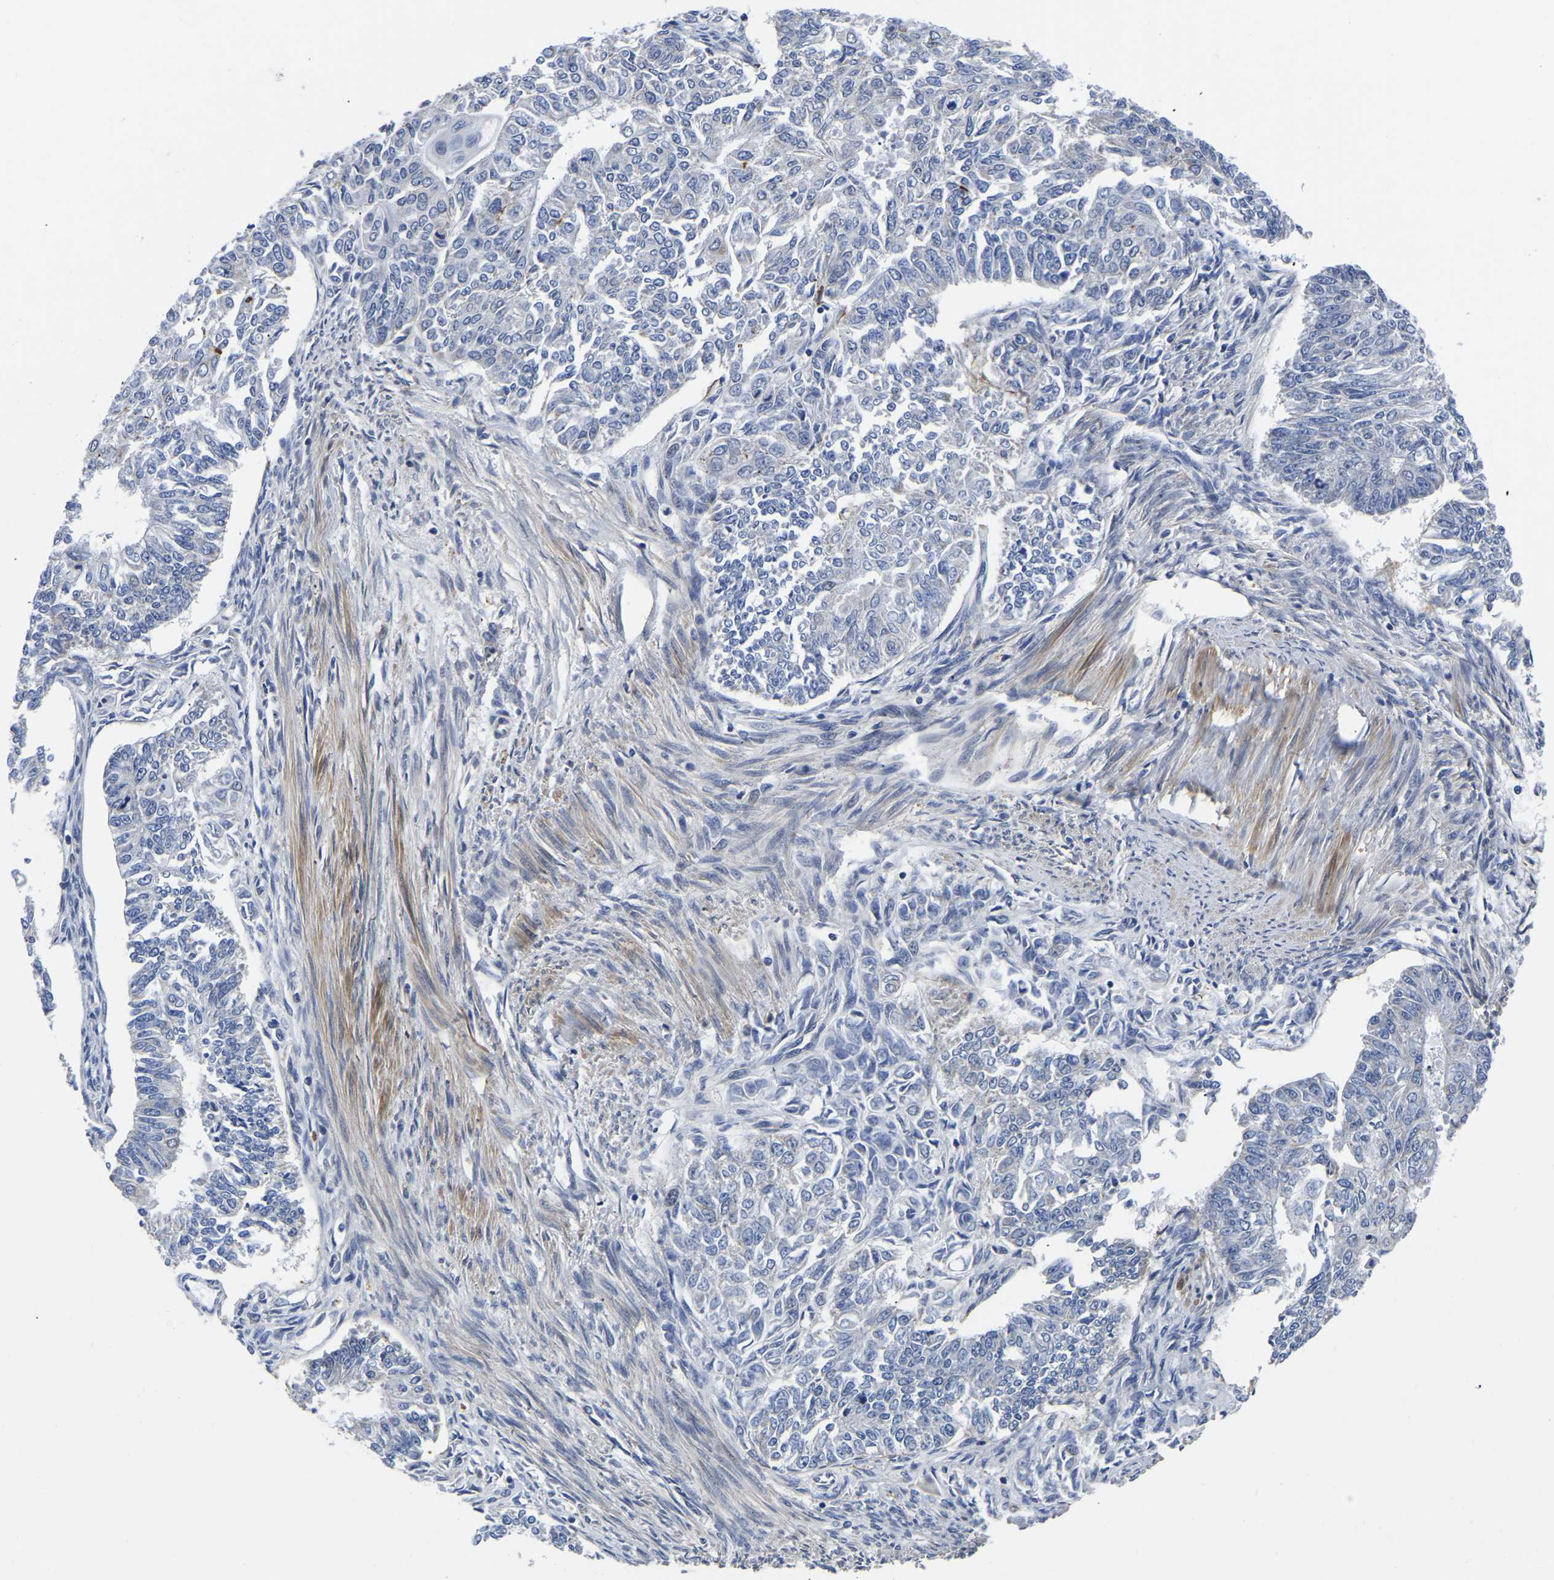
{"staining": {"intensity": "negative", "quantity": "none", "location": "none"}, "tissue": "endometrial cancer", "cell_type": "Tumor cells", "image_type": "cancer", "snomed": [{"axis": "morphology", "description": "Adenocarcinoma, NOS"}, {"axis": "topography", "description": "Endometrium"}], "caption": "The IHC micrograph has no significant staining in tumor cells of endometrial cancer tissue.", "gene": "PDLIM7", "patient": {"sex": "female", "age": 32}}